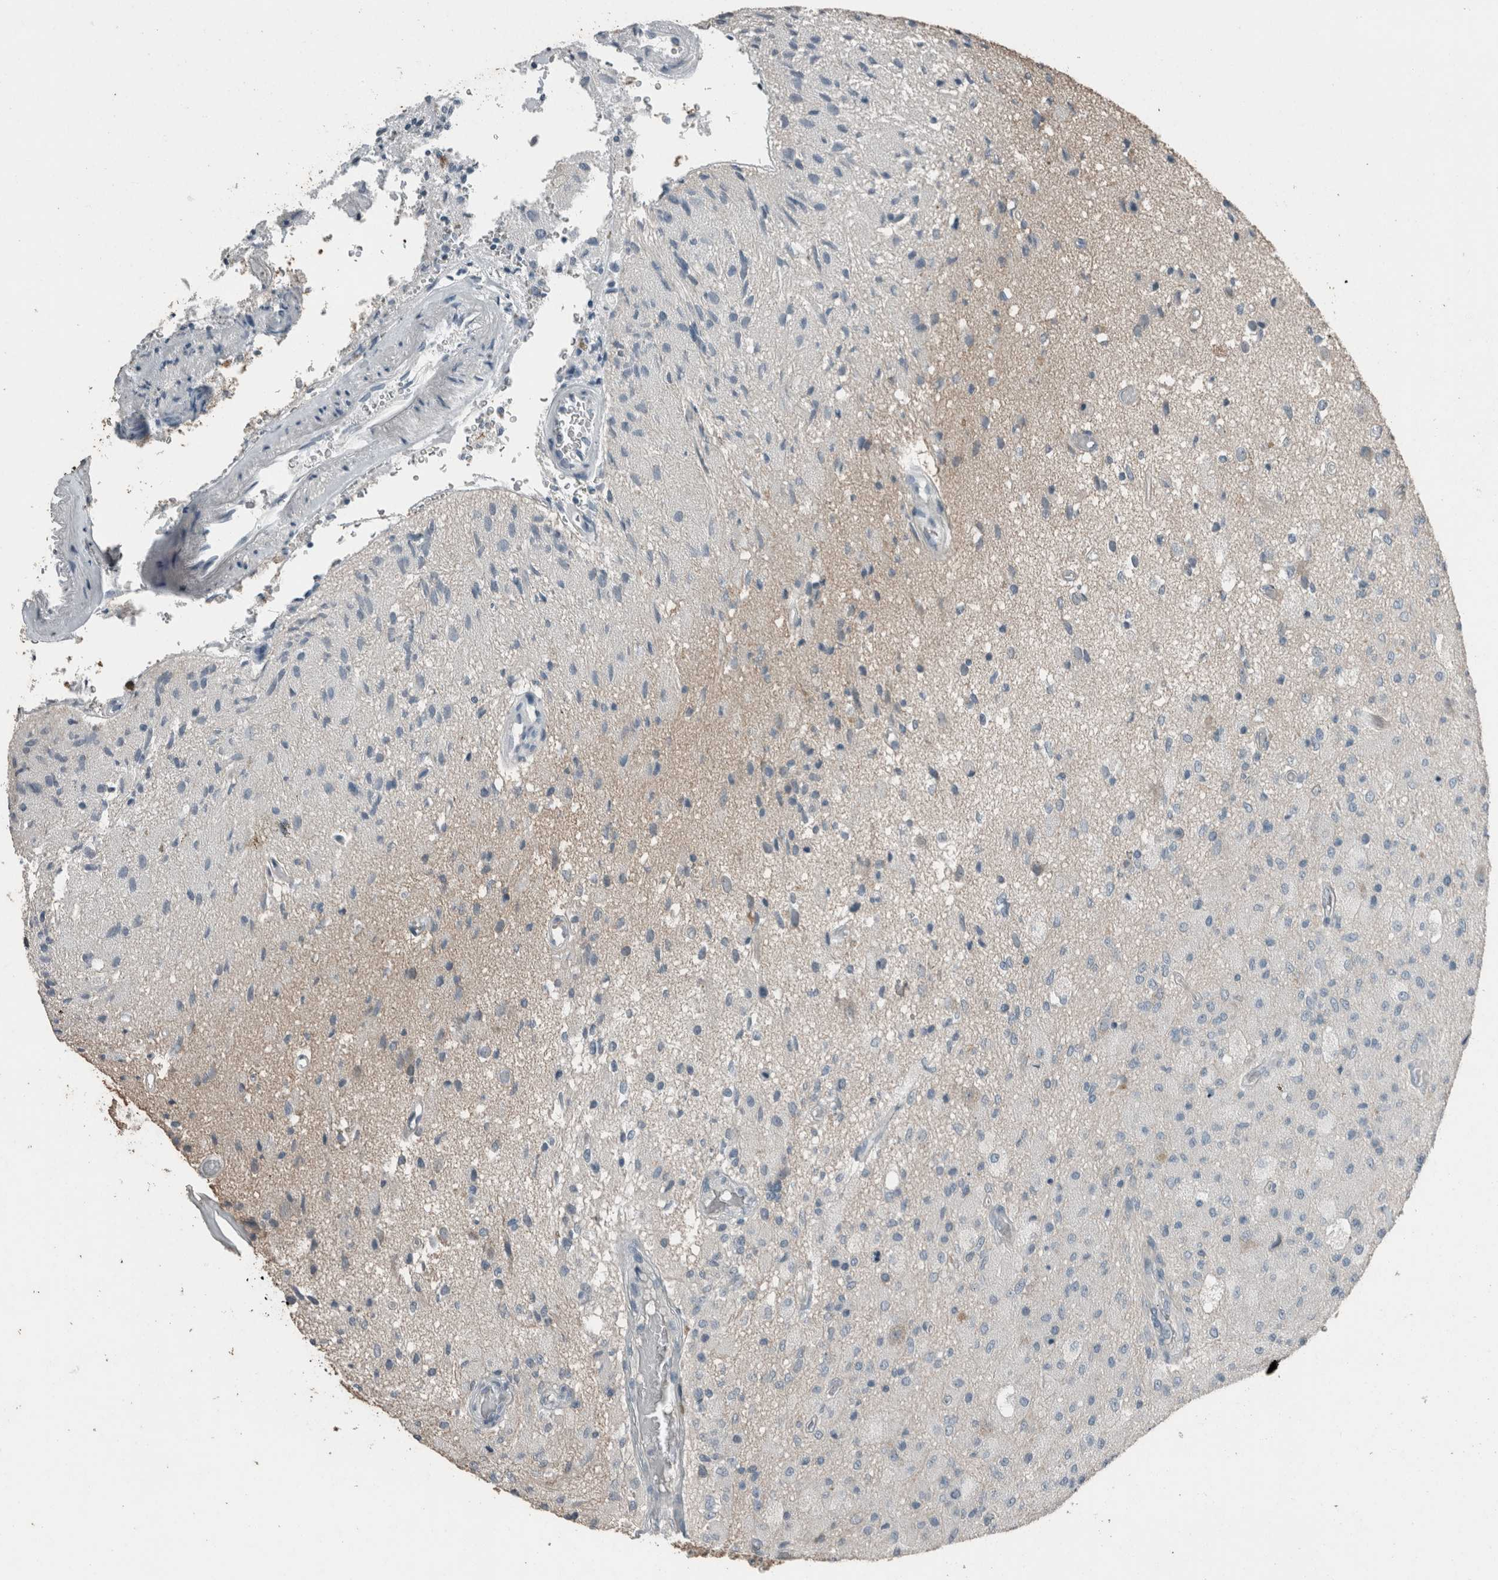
{"staining": {"intensity": "negative", "quantity": "none", "location": "none"}, "tissue": "glioma", "cell_type": "Tumor cells", "image_type": "cancer", "snomed": [{"axis": "morphology", "description": "Normal tissue, NOS"}, {"axis": "morphology", "description": "Glioma, malignant, High grade"}, {"axis": "topography", "description": "Cerebral cortex"}], "caption": "This is an immunohistochemistry micrograph of malignant glioma (high-grade). There is no positivity in tumor cells.", "gene": "ACVR2B", "patient": {"sex": "male", "age": 77}}